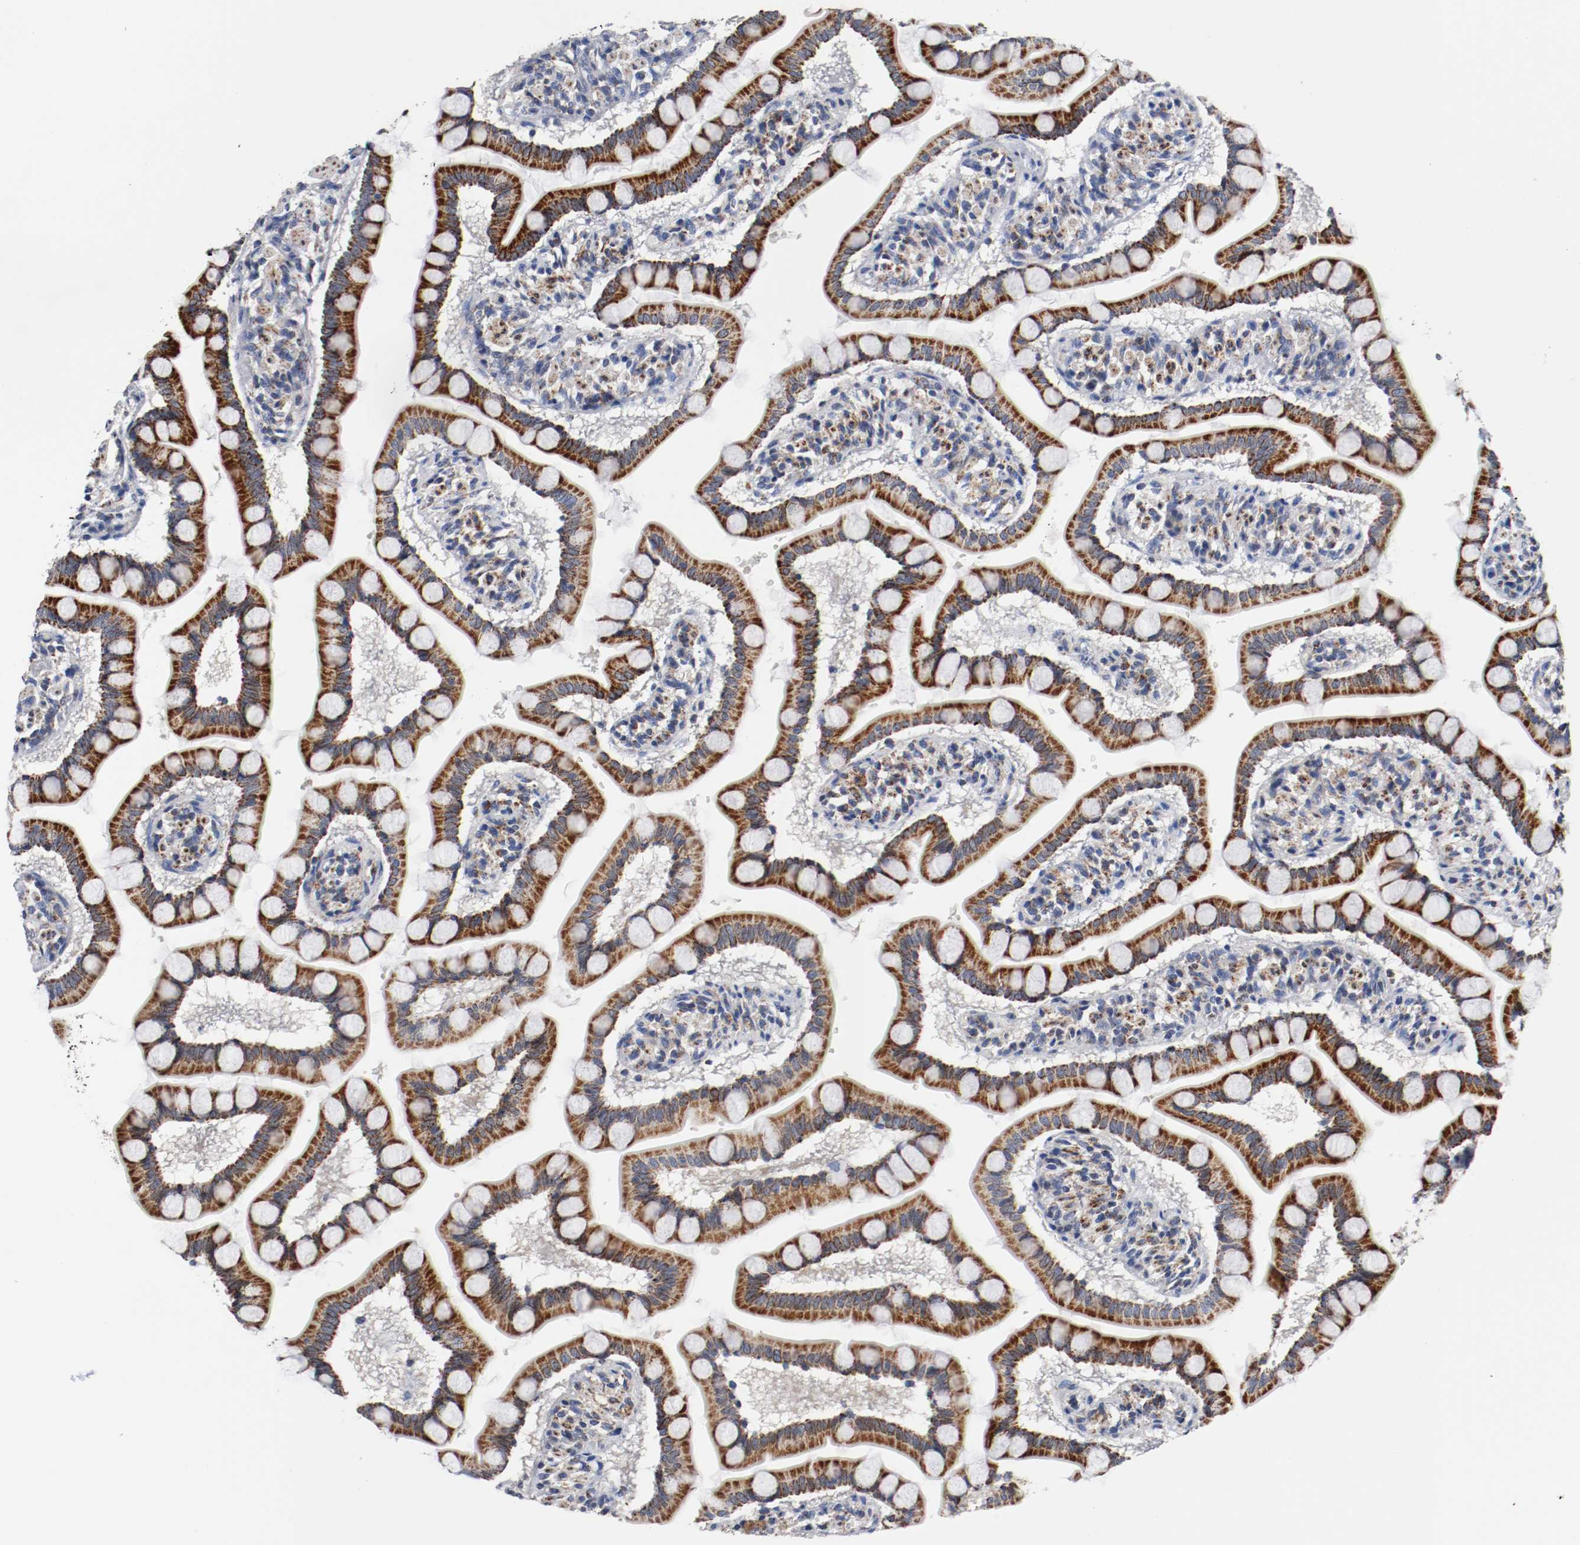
{"staining": {"intensity": "strong", "quantity": ">75%", "location": "cytoplasmic/membranous"}, "tissue": "small intestine", "cell_type": "Glandular cells", "image_type": "normal", "snomed": [{"axis": "morphology", "description": "Normal tissue, NOS"}, {"axis": "topography", "description": "Small intestine"}], "caption": "Protein expression analysis of normal human small intestine reveals strong cytoplasmic/membranous positivity in approximately >75% of glandular cells. (DAB (3,3'-diaminobenzidine) IHC with brightfield microscopy, high magnification).", "gene": "TUBD1", "patient": {"sex": "male", "age": 41}}